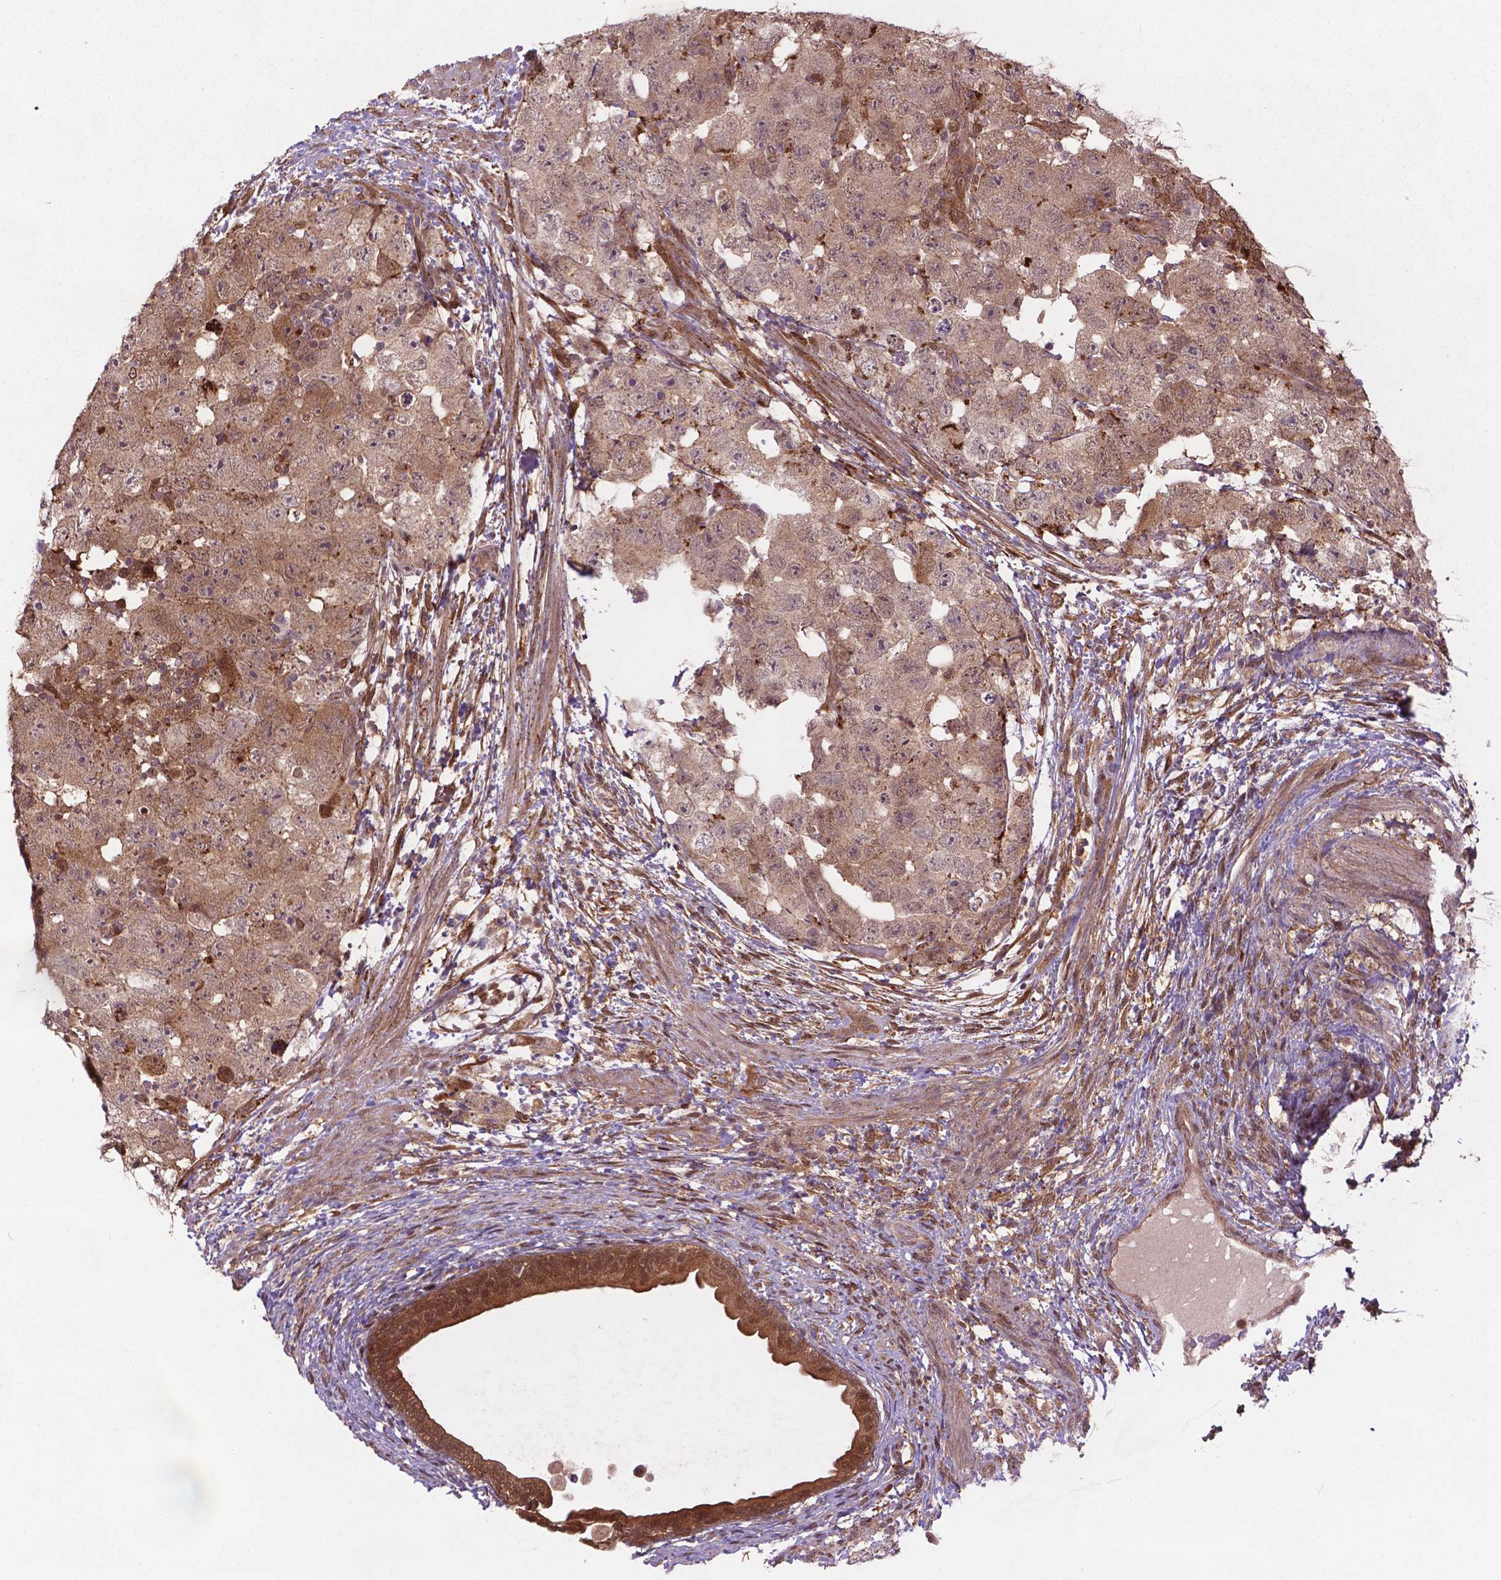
{"staining": {"intensity": "moderate", "quantity": ">75%", "location": "cytoplasmic/membranous,nuclear"}, "tissue": "testis cancer", "cell_type": "Tumor cells", "image_type": "cancer", "snomed": [{"axis": "morphology", "description": "Carcinoma, Embryonal, NOS"}, {"axis": "topography", "description": "Testis"}], "caption": "Tumor cells show moderate cytoplasmic/membranous and nuclear positivity in about >75% of cells in testis embryonal carcinoma.", "gene": "PLIN3", "patient": {"sex": "male", "age": 24}}